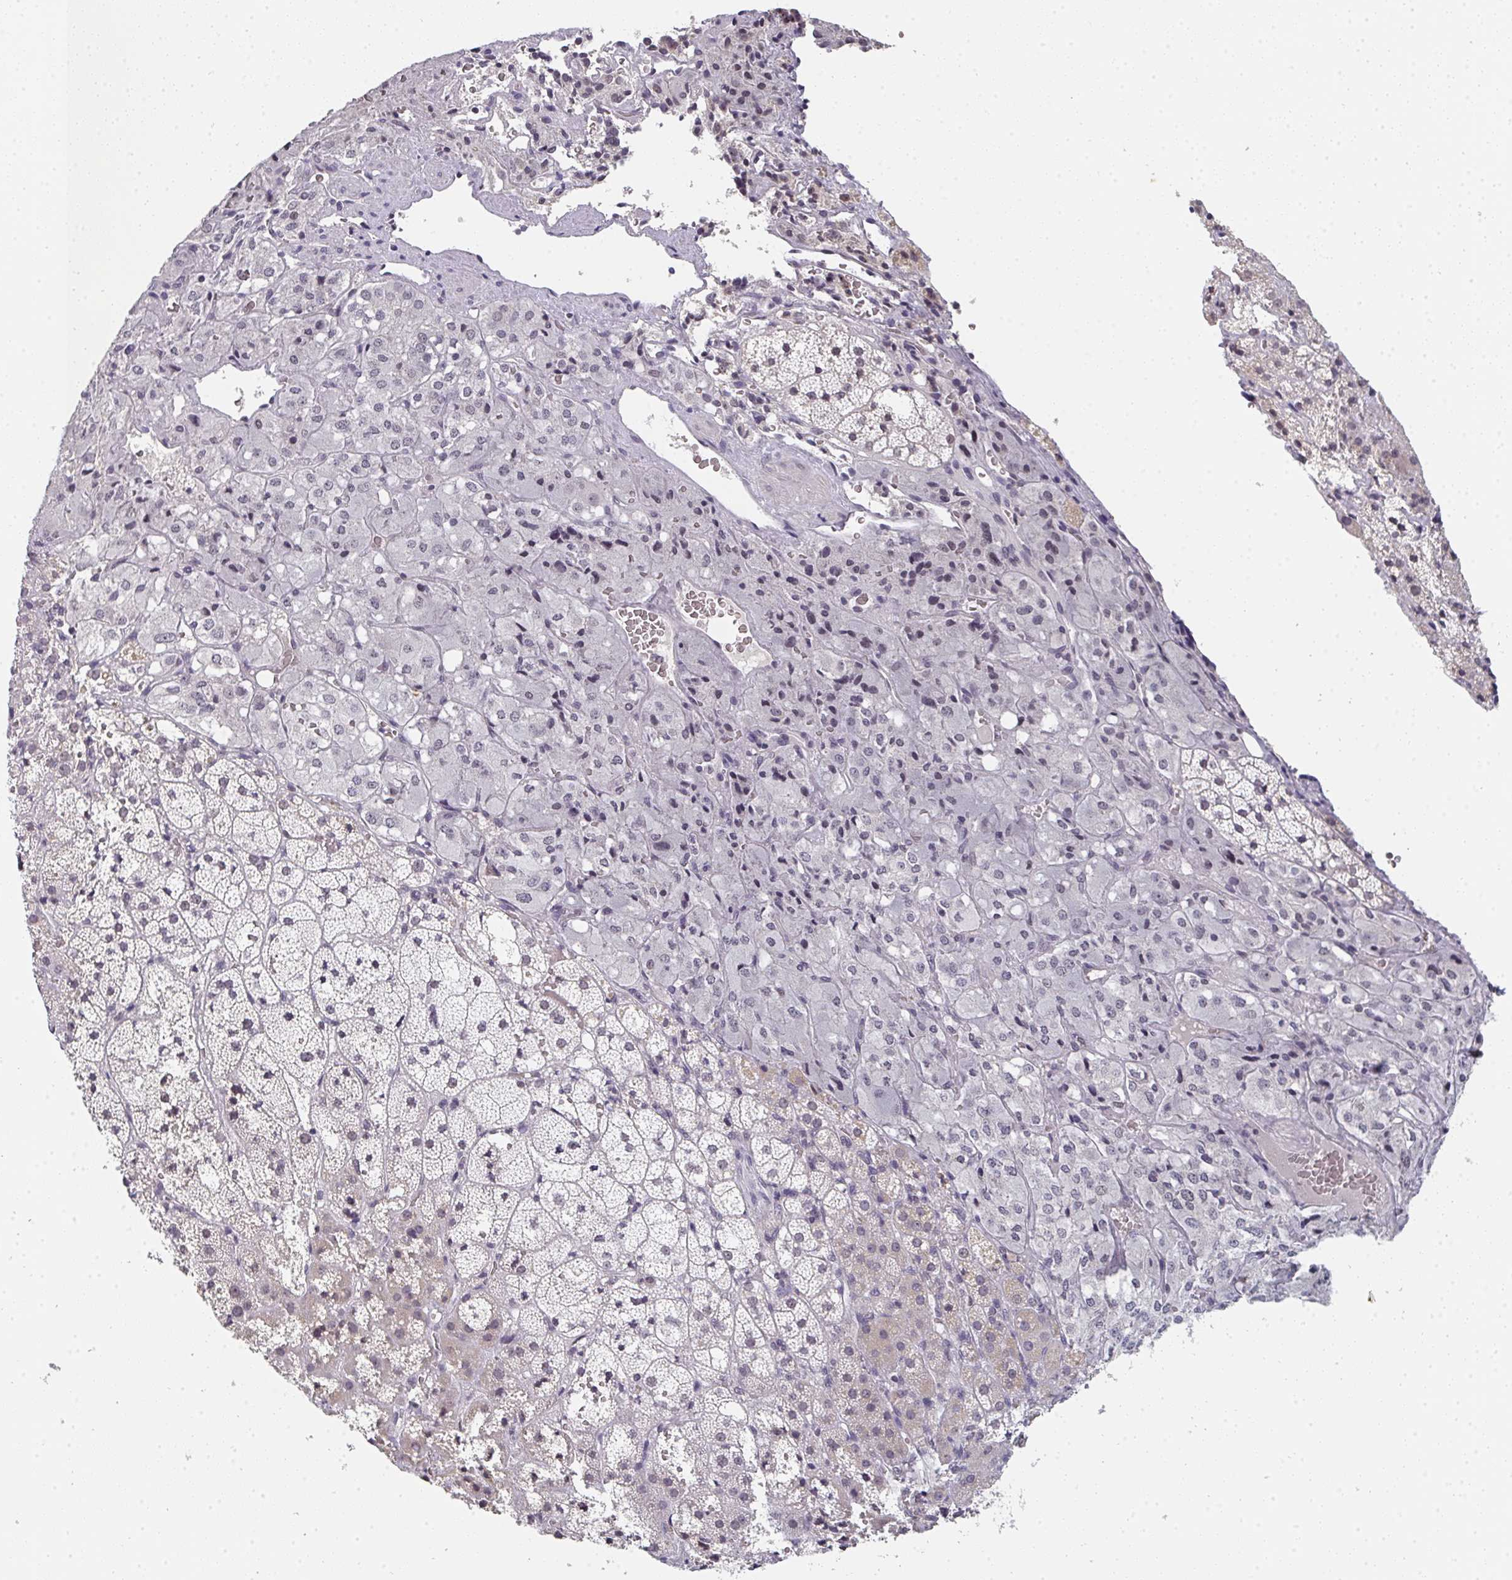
{"staining": {"intensity": "weak", "quantity": "25%-75%", "location": "nuclear"}, "tissue": "adrenal gland", "cell_type": "Glandular cells", "image_type": "normal", "snomed": [{"axis": "morphology", "description": "Normal tissue, NOS"}, {"axis": "topography", "description": "Adrenal gland"}], "caption": "Glandular cells display low levels of weak nuclear positivity in approximately 25%-75% of cells in normal human adrenal gland. The protein of interest is stained brown, and the nuclei are stained in blue (DAB IHC with brightfield microscopy, high magnification).", "gene": "DKC1", "patient": {"sex": "male", "age": 53}}